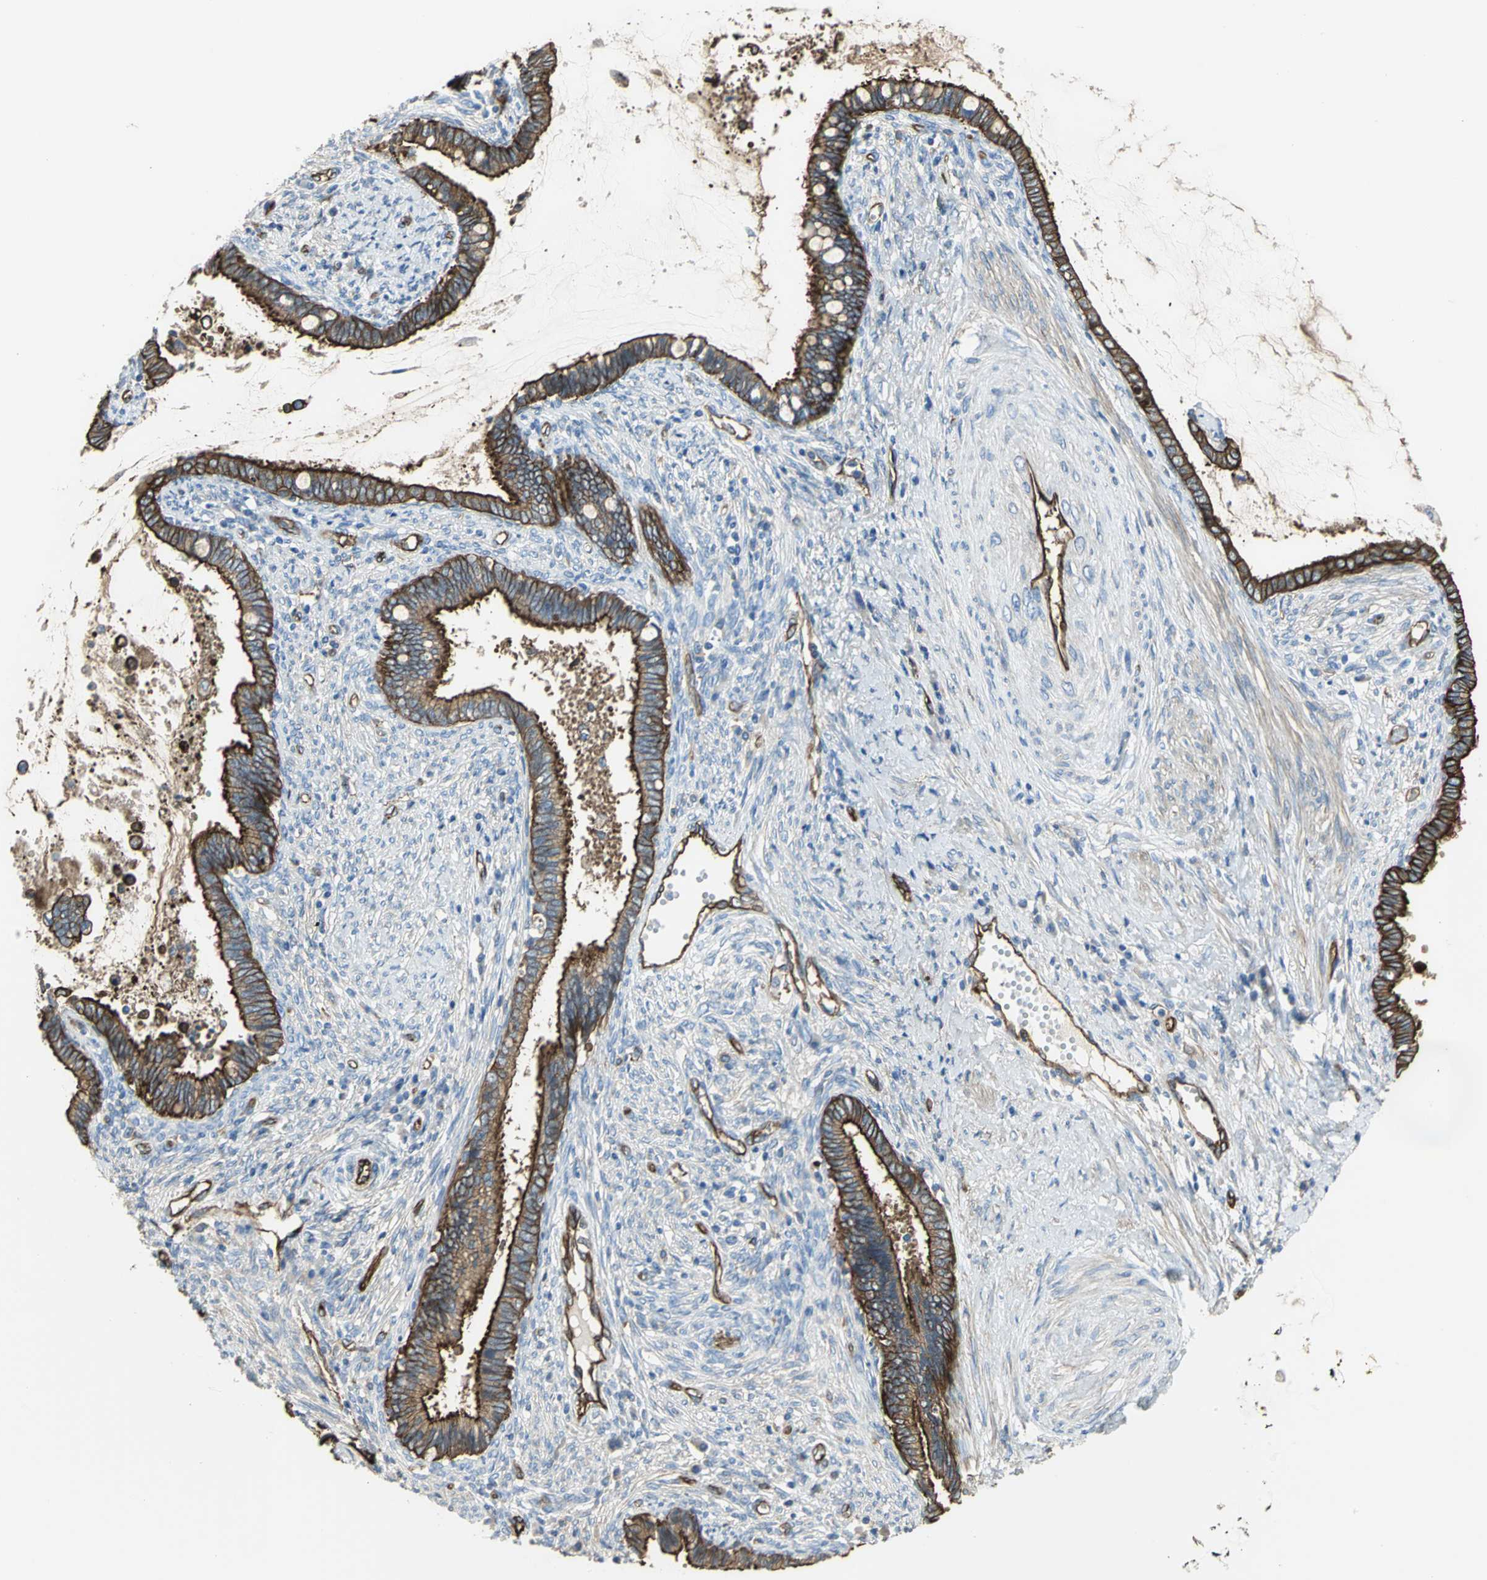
{"staining": {"intensity": "strong", "quantity": ">75%", "location": "cytoplasmic/membranous"}, "tissue": "cervical cancer", "cell_type": "Tumor cells", "image_type": "cancer", "snomed": [{"axis": "morphology", "description": "Adenocarcinoma, NOS"}, {"axis": "topography", "description": "Cervix"}], "caption": "Protein staining of cervical cancer (adenocarcinoma) tissue displays strong cytoplasmic/membranous staining in approximately >75% of tumor cells.", "gene": "FLNB", "patient": {"sex": "female", "age": 44}}